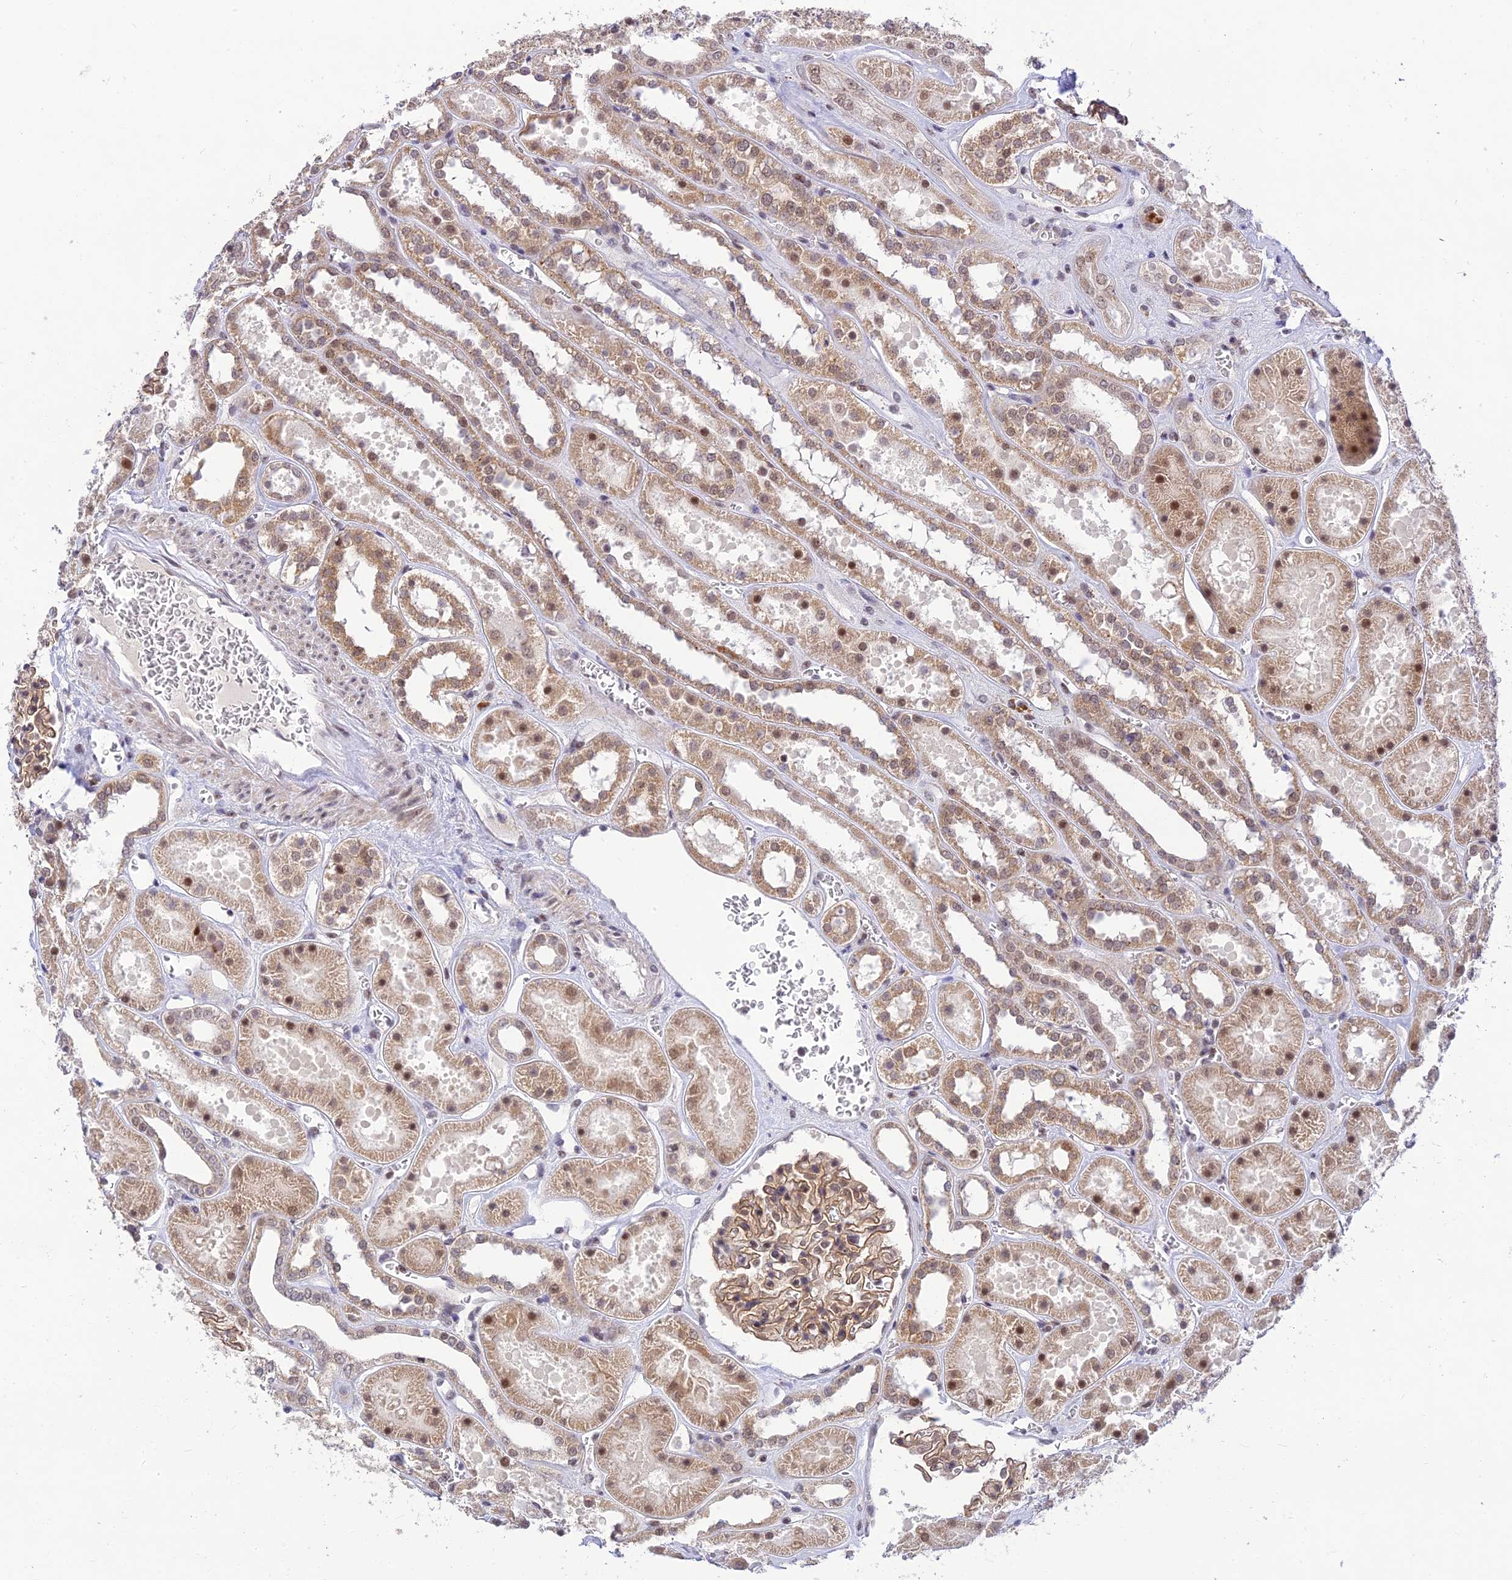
{"staining": {"intensity": "weak", "quantity": ">75%", "location": "cytoplasmic/membranous"}, "tissue": "kidney", "cell_type": "Cells in glomeruli", "image_type": "normal", "snomed": [{"axis": "morphology", "description": "Normal tissue, NOS"}, {"axis": "topography", "description": "Kidney"}], "caption": "The immunohistochemical stain labels weak cytoplasmic/membranous expression in cells in glomeruli of benign kidney.", "gene": "MICOS13", "patient": {"sex": "female", "age": 41}}